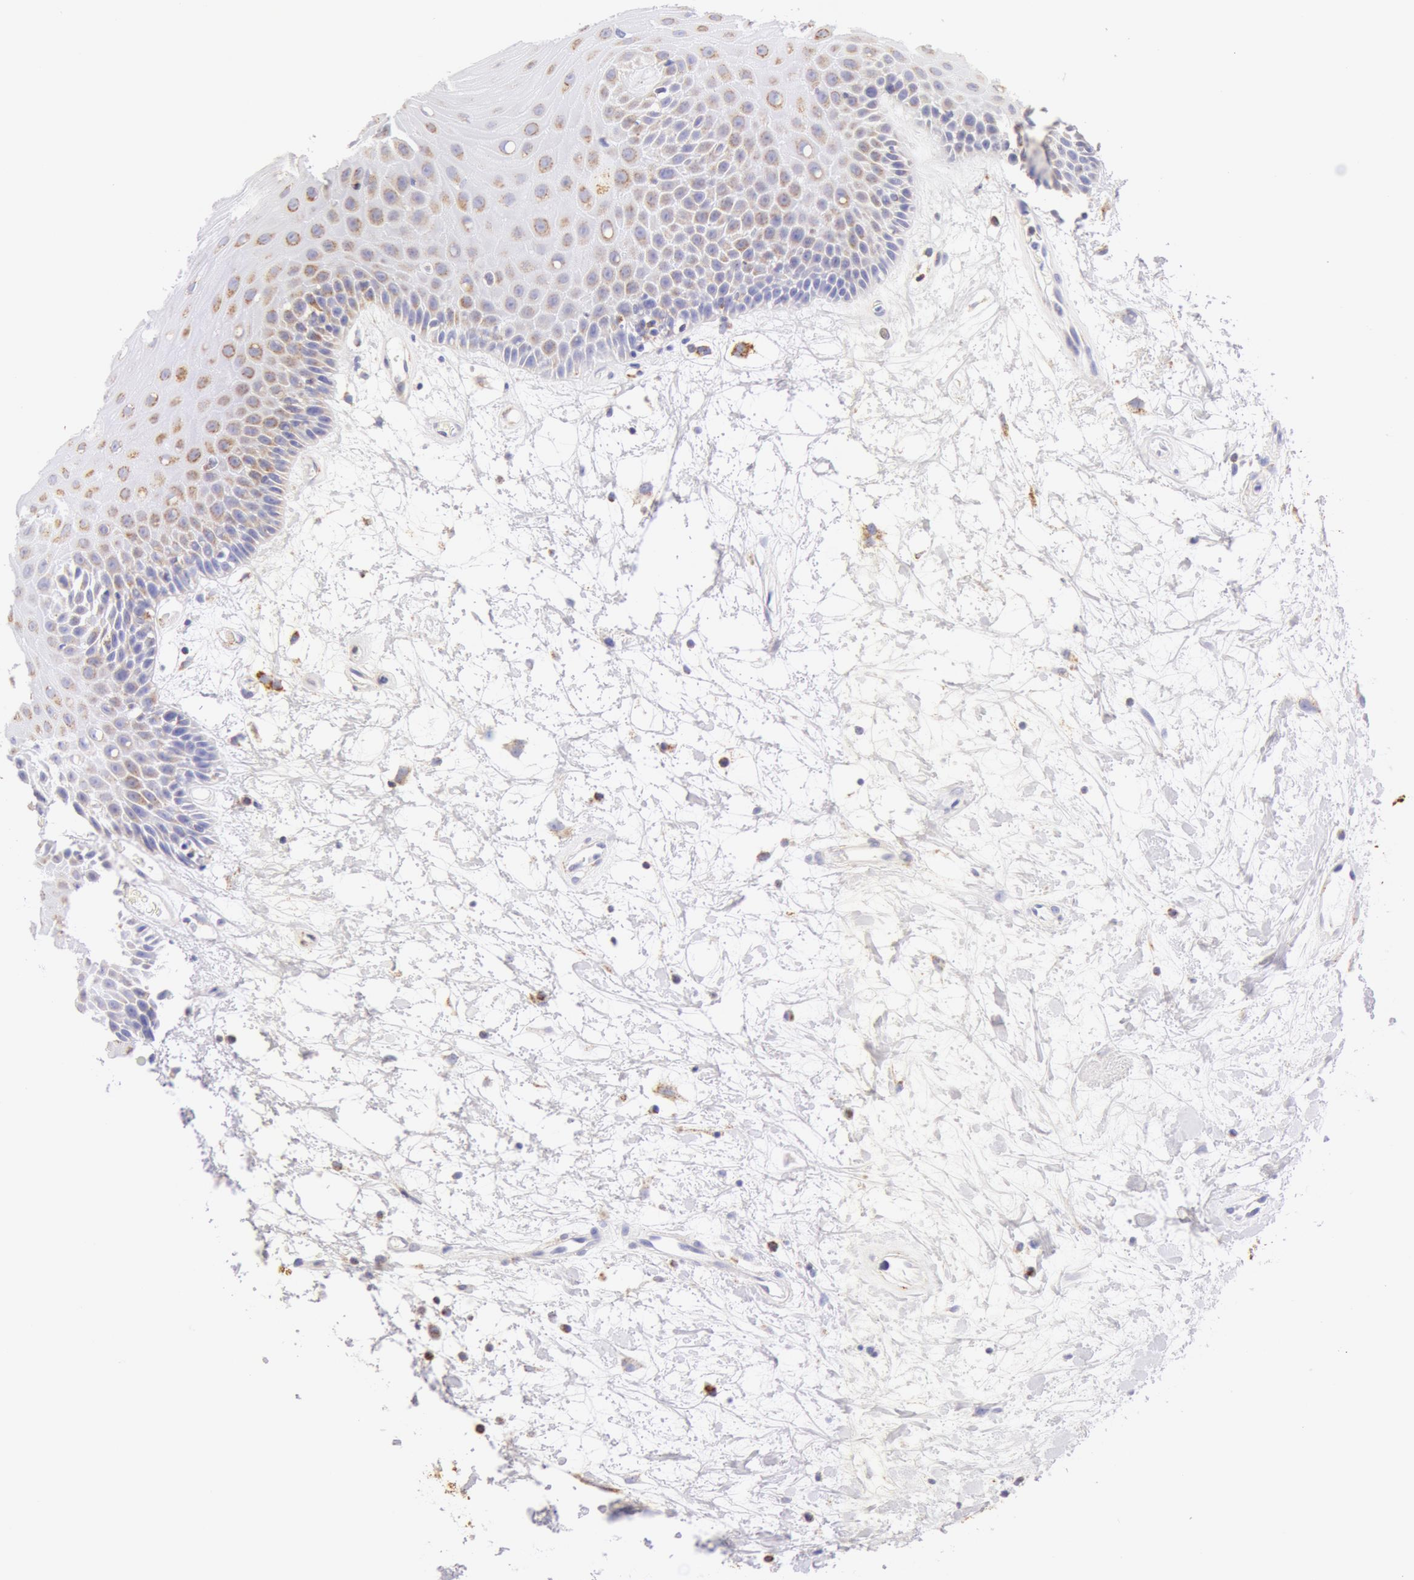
{"staining": {"intensity": "weak", "quantity": "<25%", "location": "cytoplasmic/membranous"}, "tissue": "oral mucosa", "cell_type": "Squamous epithelial cells", "image_type": "normal", "snomed": [{"axis": "morphology", "description": "Normal tissue, NOS"}, {"axis": "topography", "description": "Oral tissue"}], "caption": "Protein analysis of benign oral mucosa displays no significant staining in squamous epithelial cells.", "gene": "ATP5F1B", "patient": {"sex": "female", "age": 79}}